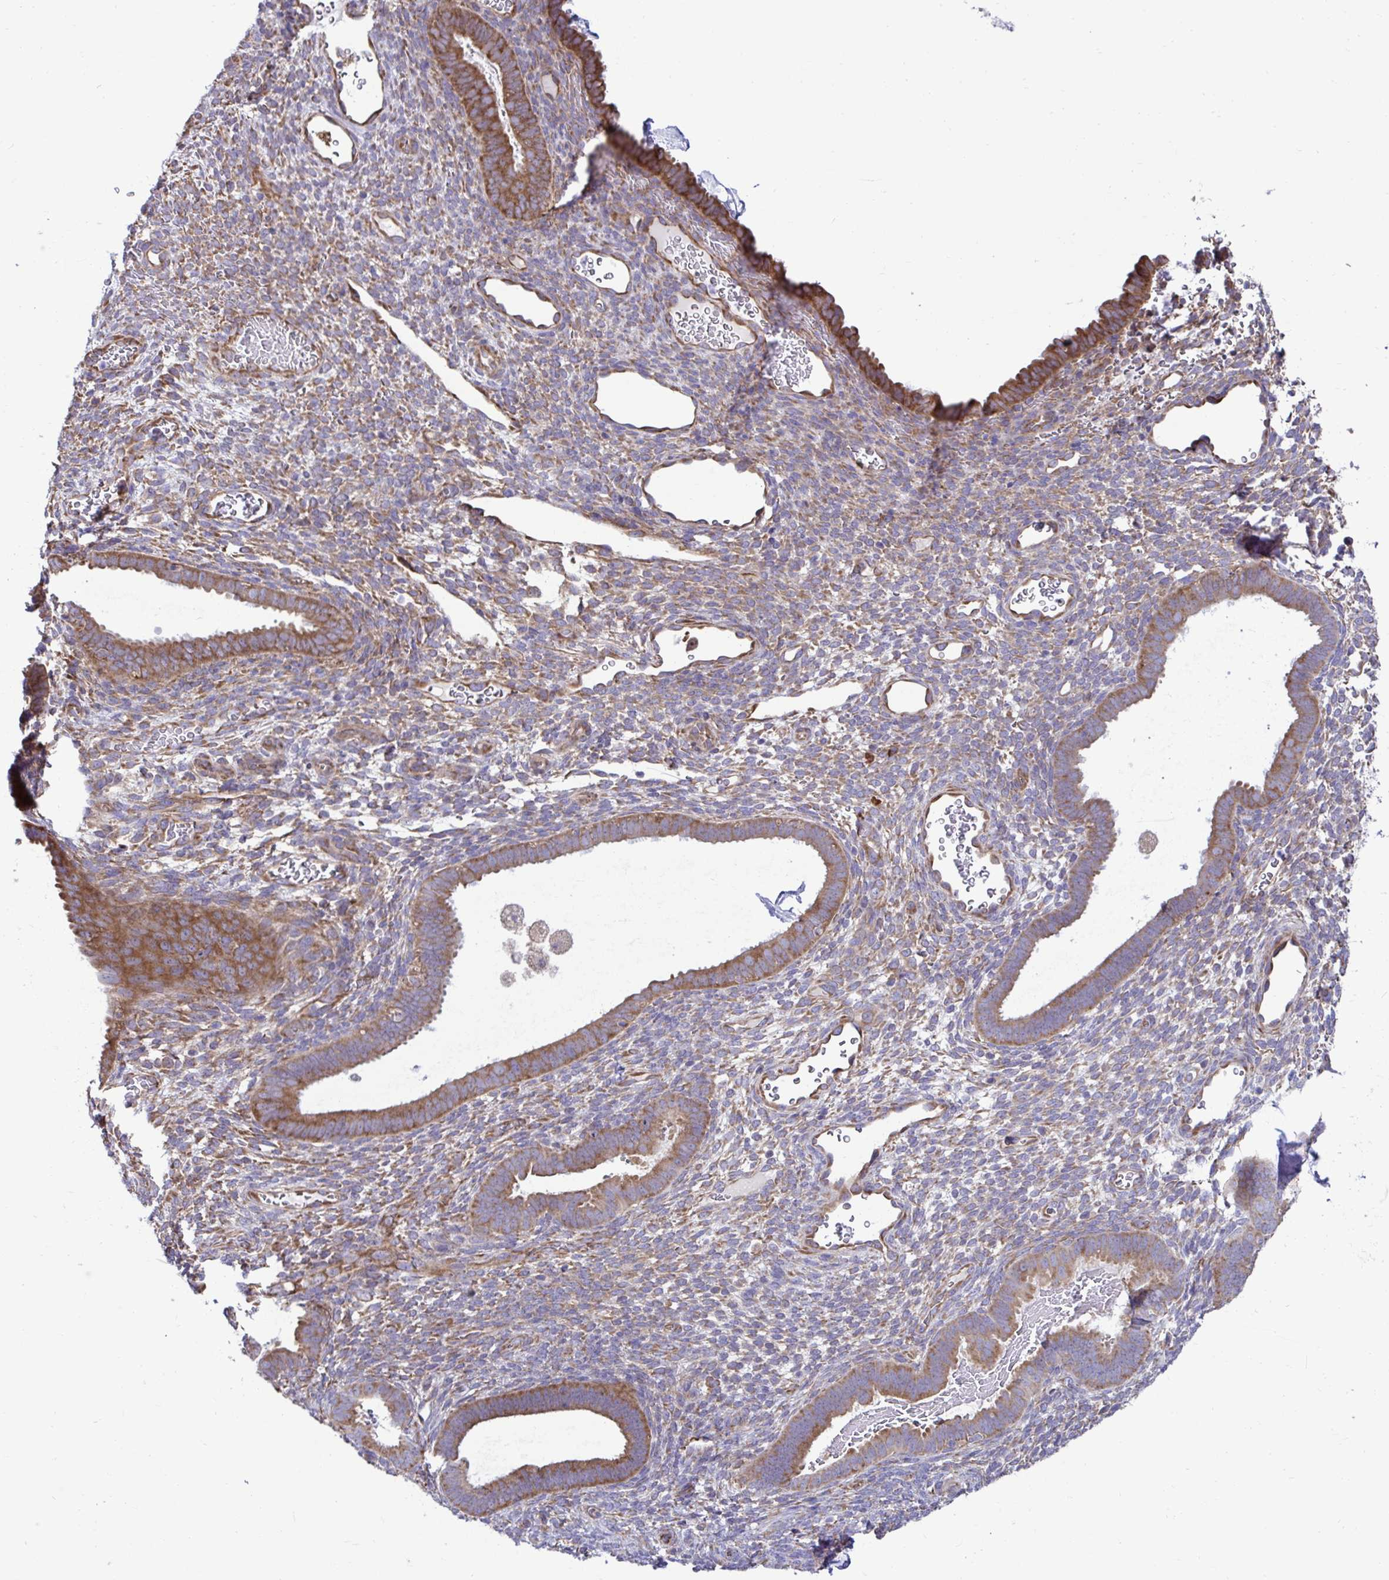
{"staining": {"intensity": "moderate", "quantity": "<25%", "location": "cytoplasmic/membranous"}, "tissue": "endometrium", "cell_type": "Cells in endometrial stroma", "image_type": "normal", "snomed": [{"axis": "morphology", "description": "Normal tissue, NOS"}, {"axis": "topography", "description": "Endometrium"}], "caption": "Immunohistochemical staining of unremarkable endometrium reveals <25% levels of moderate cytoplasmic/membranous protein expression in about <25% of cells in endometrial stroma.", "gene": "RPL7", "patient": {"sex": "female", "age": 34}}